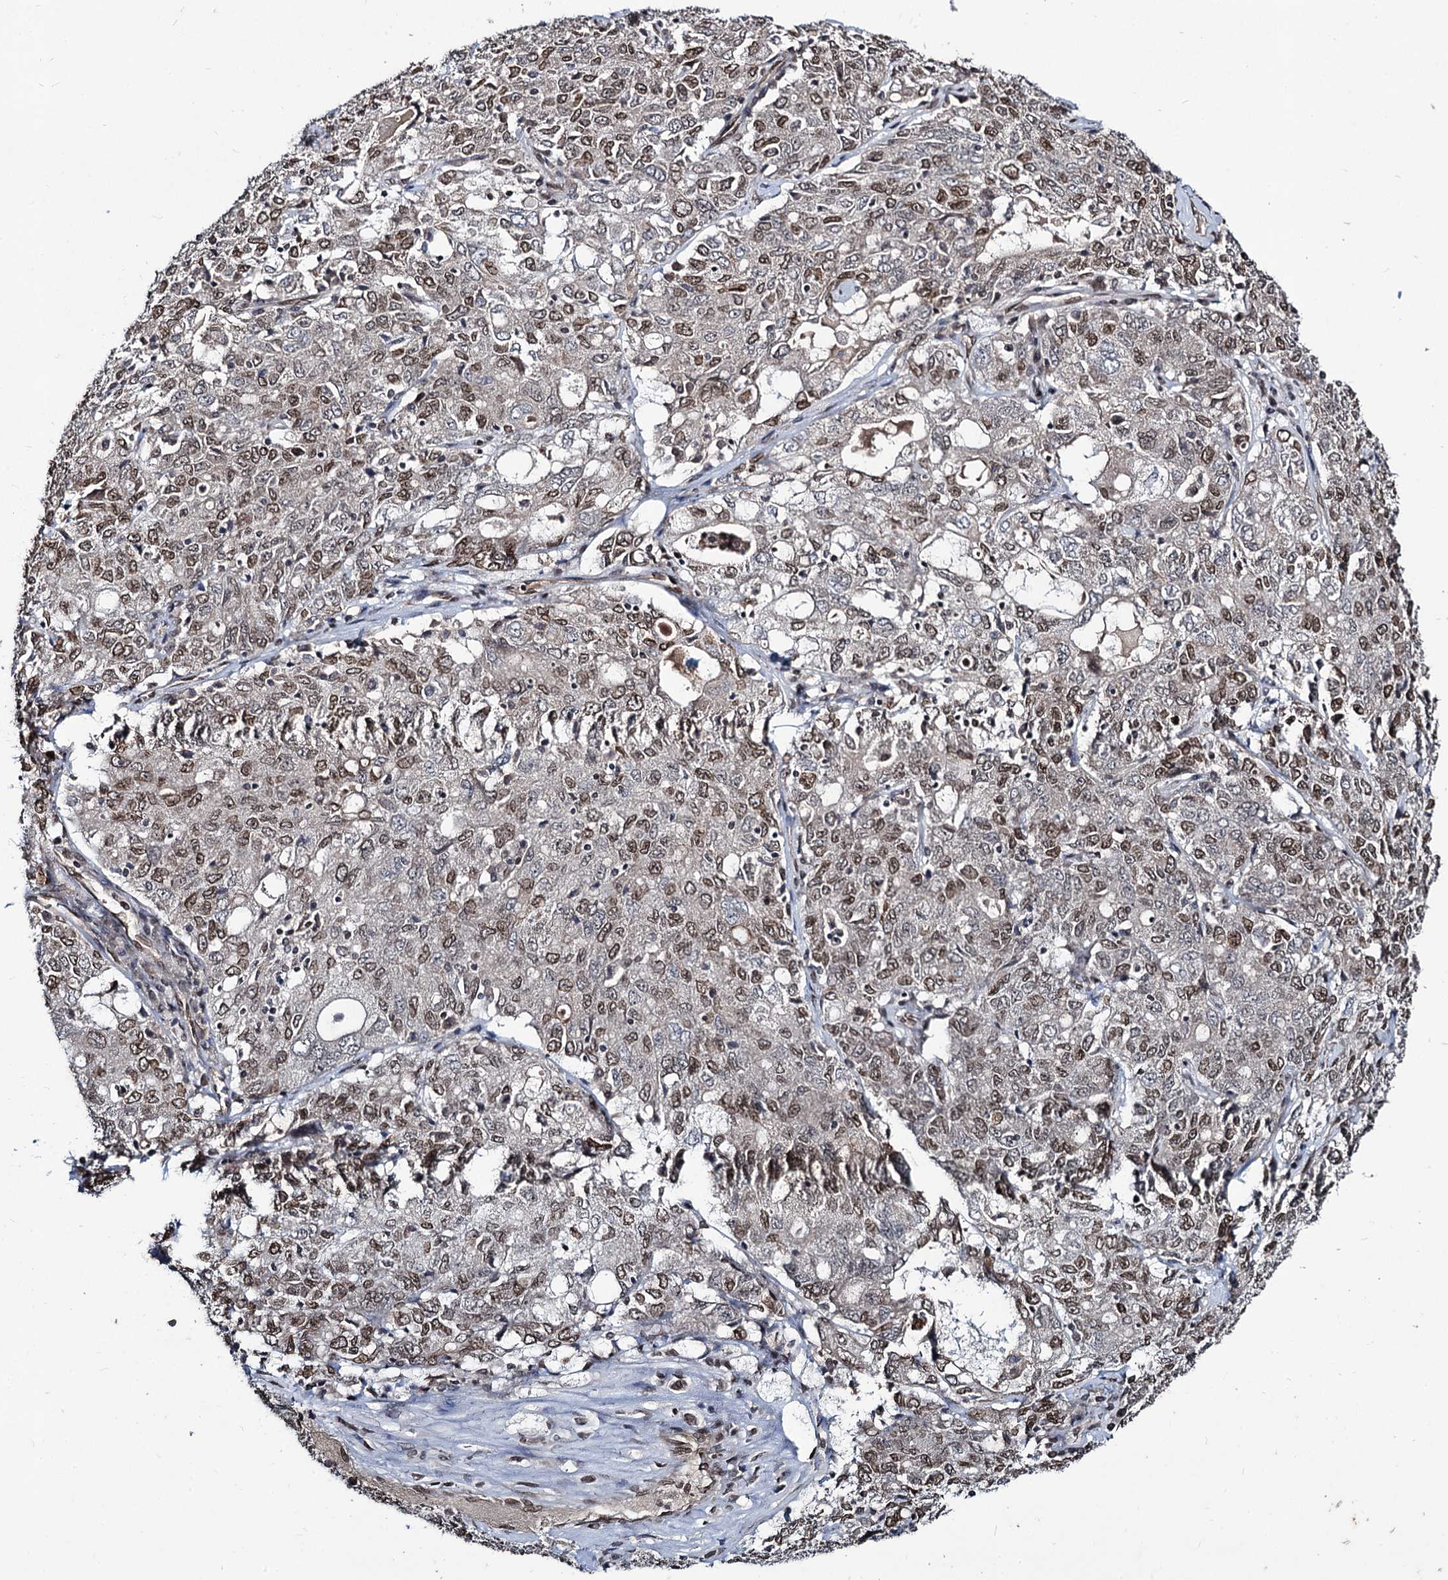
{"staining": {"intensity": "moderate", "quantity": ">75%", "location": "cytoplasmic/membranous,nuclear"}, "tissue": "ovarian cancer", "cell_type": "Tumor cells", "image_type": "cancer", "snomed": [{"axis": "morphology", "description": "Carcinoma, endometroid"}, {"axis": "topography", "description": "Ovary"}], "caption": "Protein positivity by immunohistochemistry shows moderate cytoplasmic/membranous and nuclear staining in about >75% of tumor cells in ovarian cancer.", "gene": "RNF6", "patient": {"sex": "female", "age": 62}}